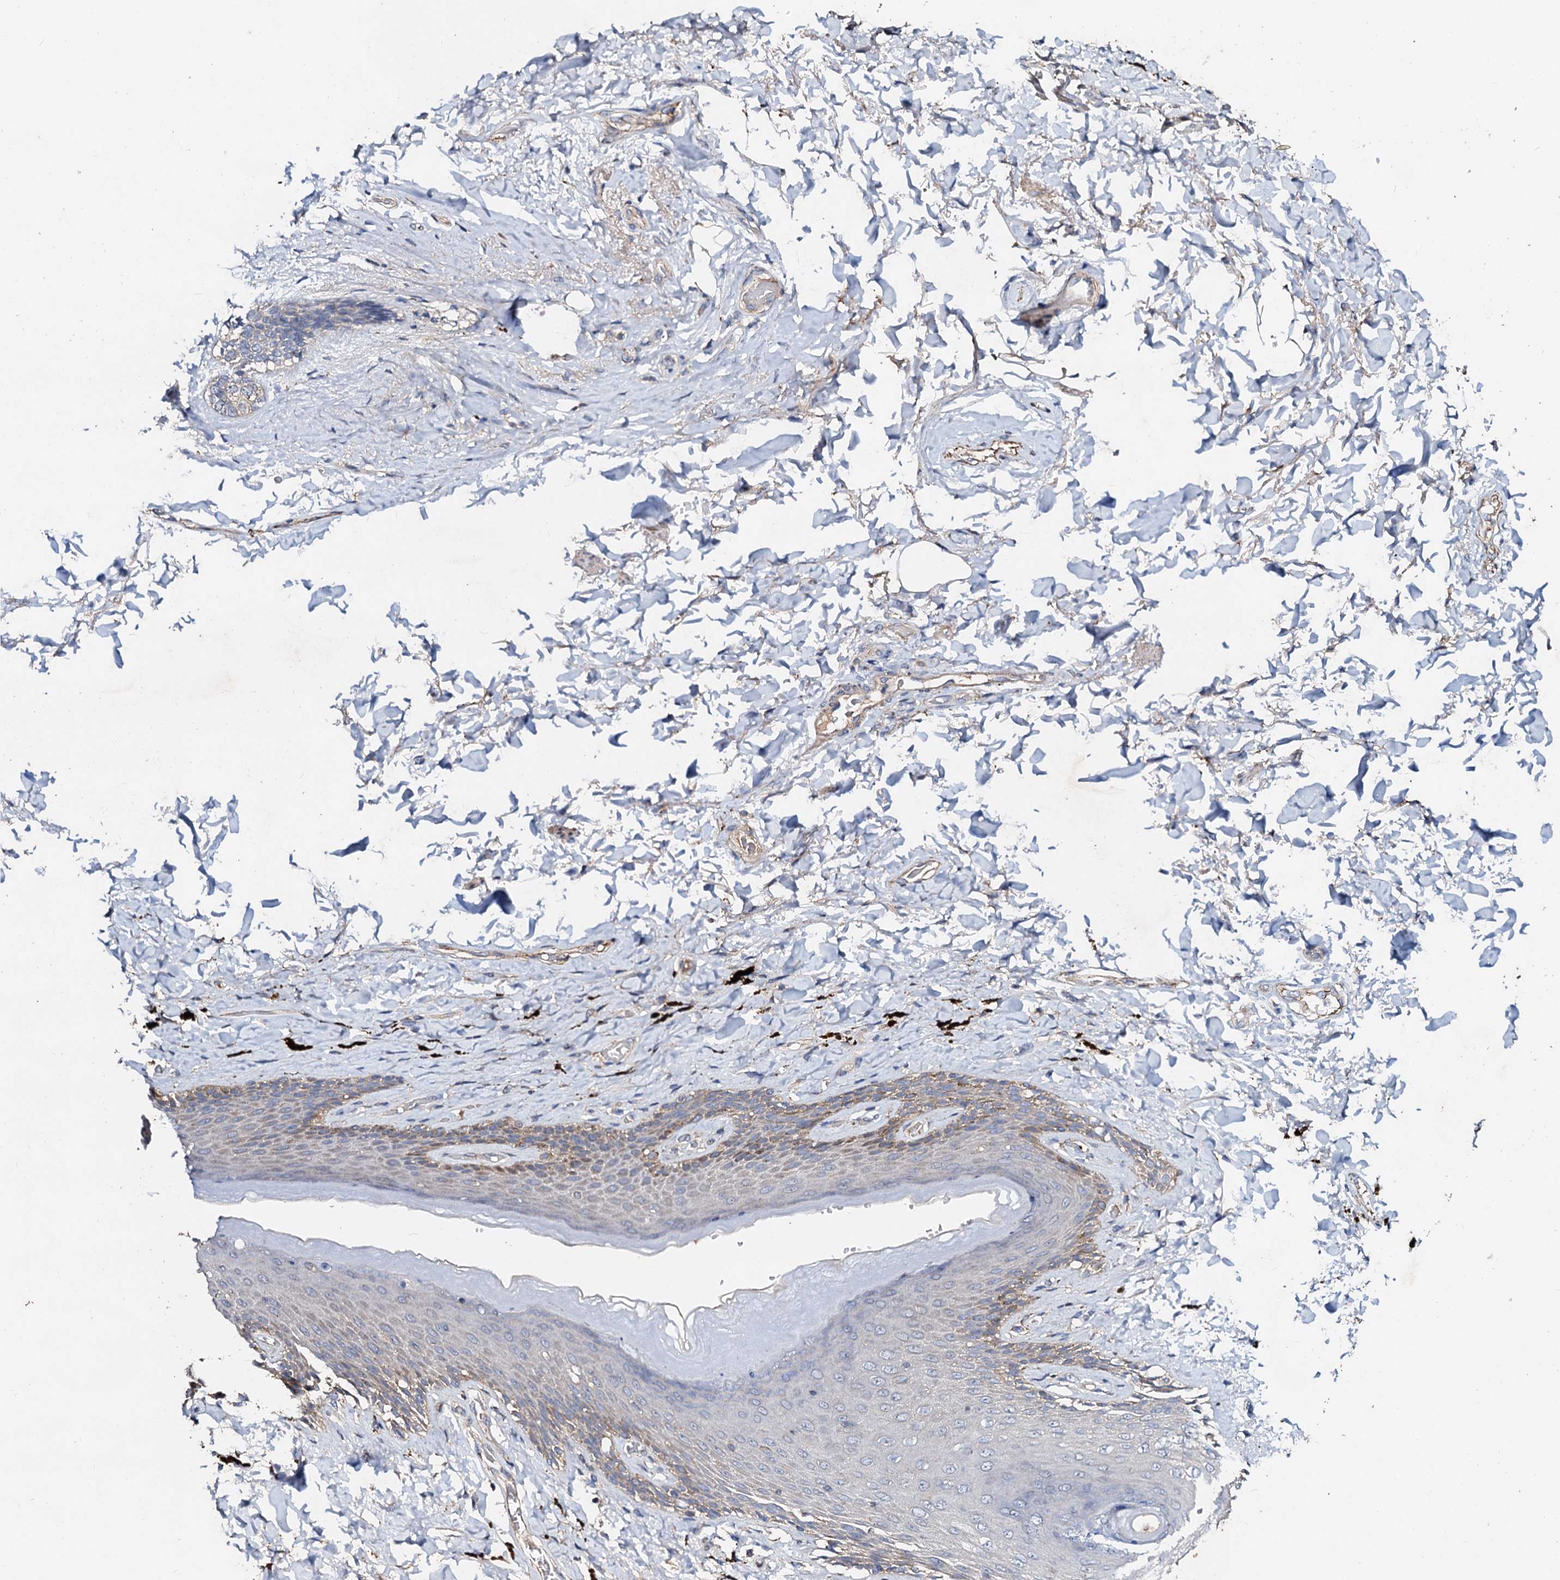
{"staining": {"intensity": "moderate", "quantity": "<25%", "location": "cytoplasmic/membranous"}, "tissue": "skin", "cell_type": "Epidermal cells", "image_type": "normal", "snomed": [{"axis": "morphology", "description": "Normal tissue, NOS"}, {"axis": "topography", "description": "Anal"}], "caption": "This micrograph exhibits immunohistochemistry (IHC) staining of benign skin, with low moderate cytoplasmic/membranous positivity in about <25% of epidermal cells.", "gene": "FIBIN", "patient": {"sex": "female", "age": 78}}